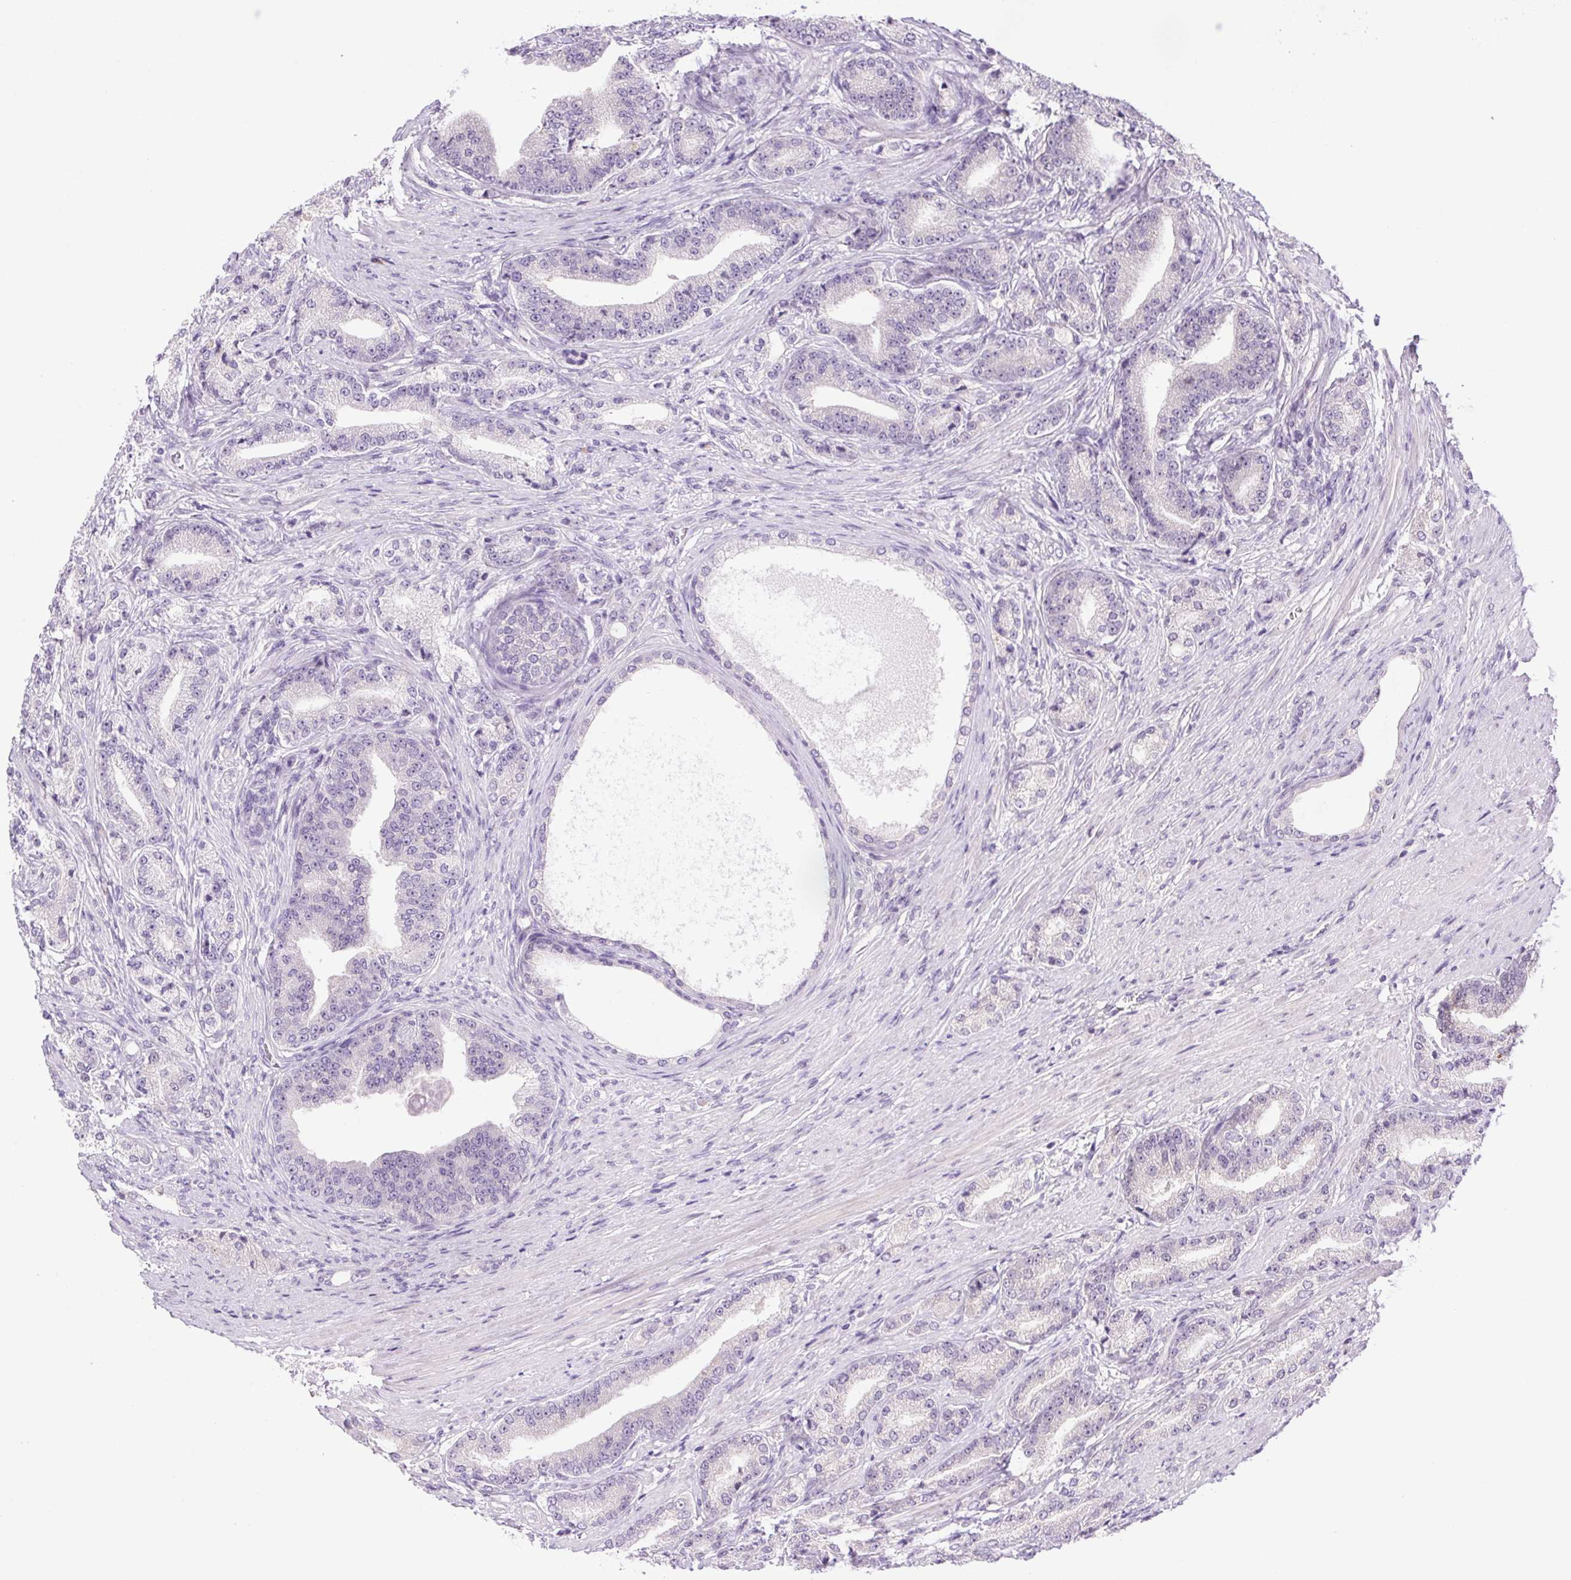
{"staining": {"intensity": "negative", "quantity": "none", "location": "none"}, "tissue": "prostate cancer", "cell_type": "Tumor cells", "image_type": "cancer", "snomed": [{"axis": "morphology", "description": "Adenocarcinoma, High grade"}, {"axis": "topography", "description": "Prostate and seminal vesicle, NOS"}], "caption": "Immunohistochemistry micrograph of neoplastic tissue: human high-grade adenocarcinoma (prostate) stained with DAB reveals no significant protein positivity in tumor cells.", "gene": "LRRTM1", "patient": {"sex": "male", "age": 61}}